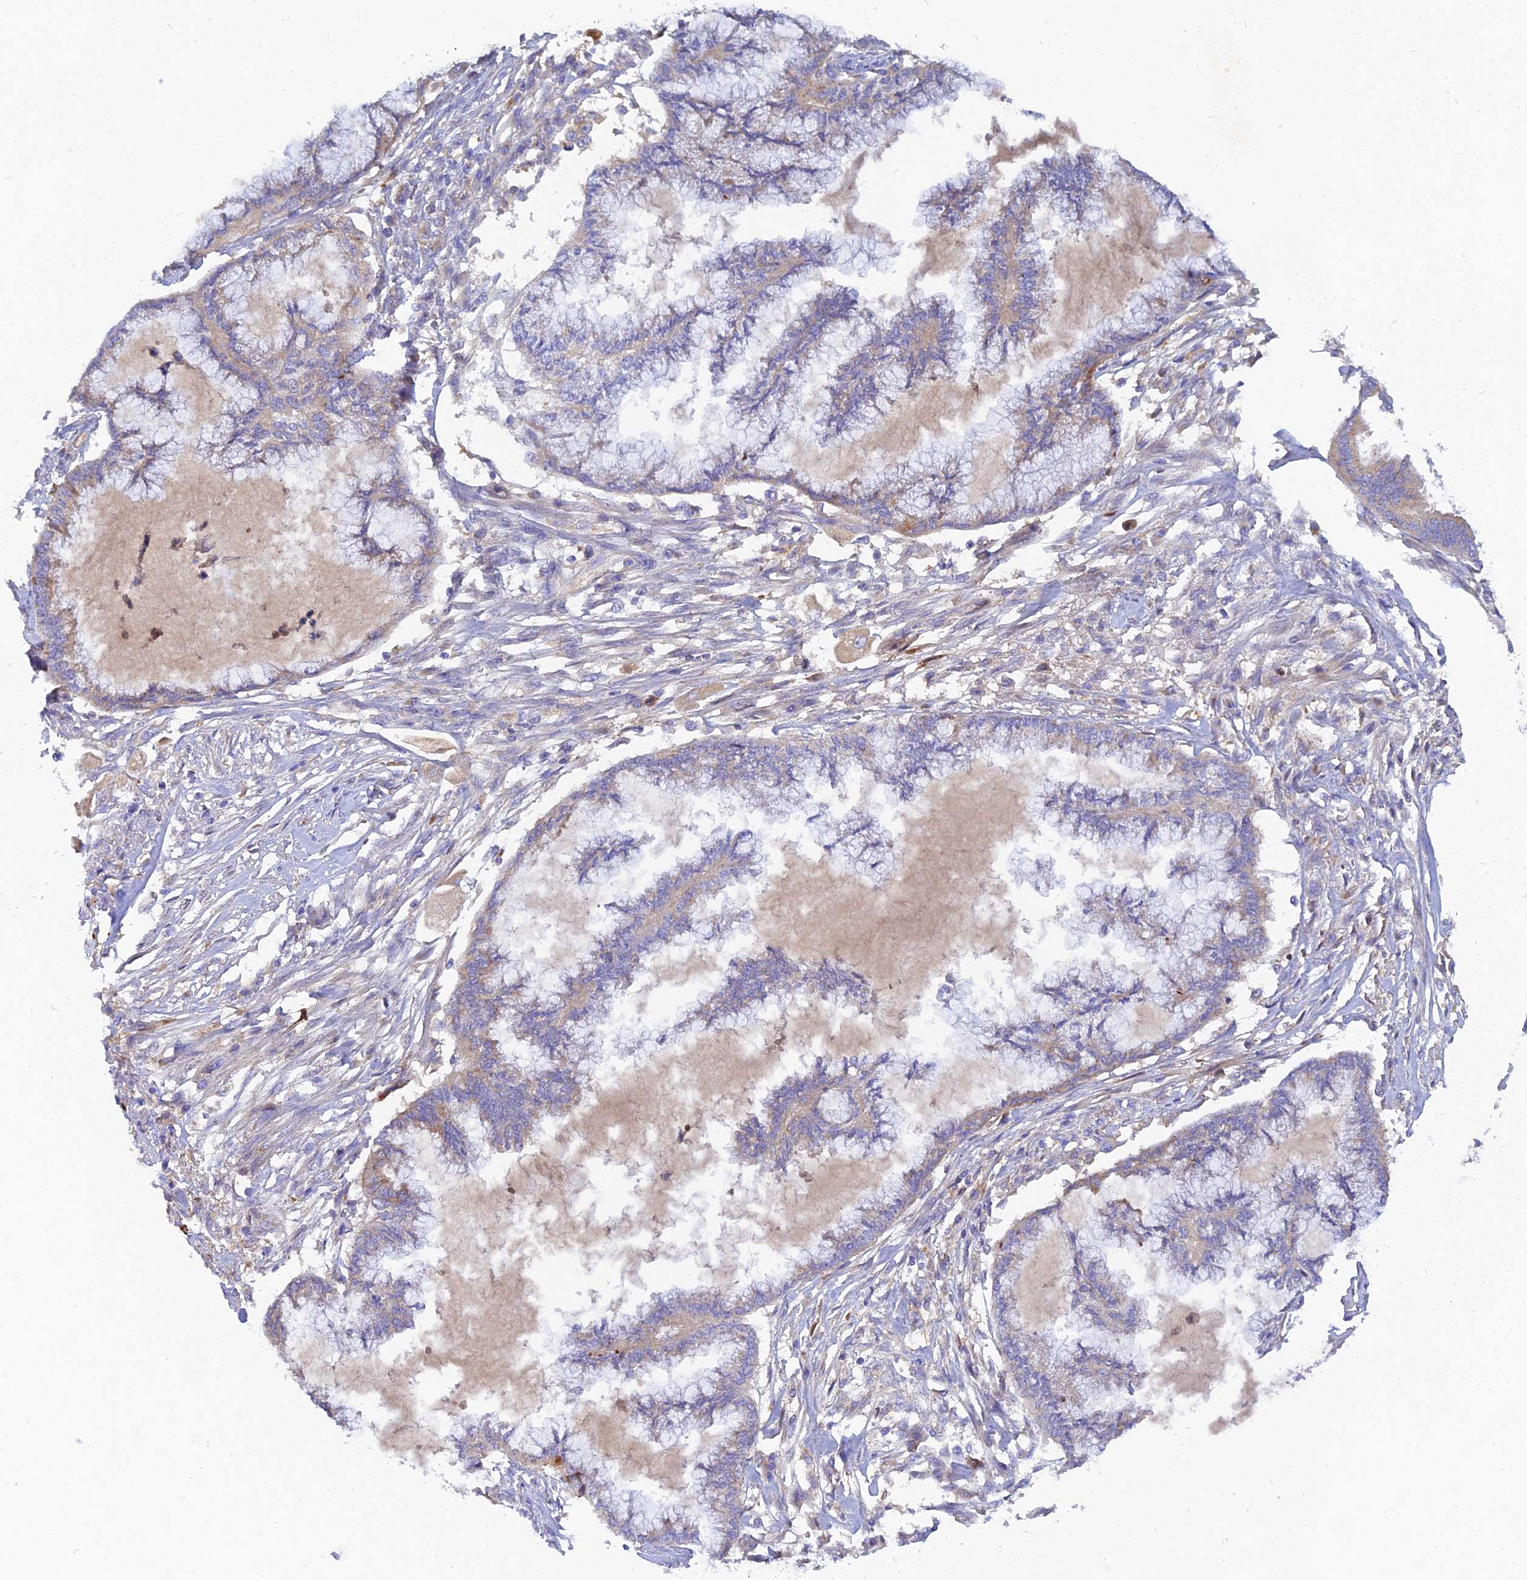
{"staining": {"intensity": "weak", "quantity": "<25%", "location": "cytoplasmic/membranous"}, "tissue": "endometrial cancer", "cell_type": "Tumor cells", "image_type": "cancer", "snomed": [{"axis": "morphology", "description": "Adenocarcinoma, NOS"}, {"axis": "topography", "description": "Endometrium"}], "caption": "High magnification brightfield microscopy of endometrial cancer (adenocarcinoma) stained with DAB (3,3'-diaminobenzidine) (brown) and counterstained with hematoxylin (blue): tumor cells show no significant staining.", "gene": "MROH1", "patient": {"sex": "female", "age": 86}}